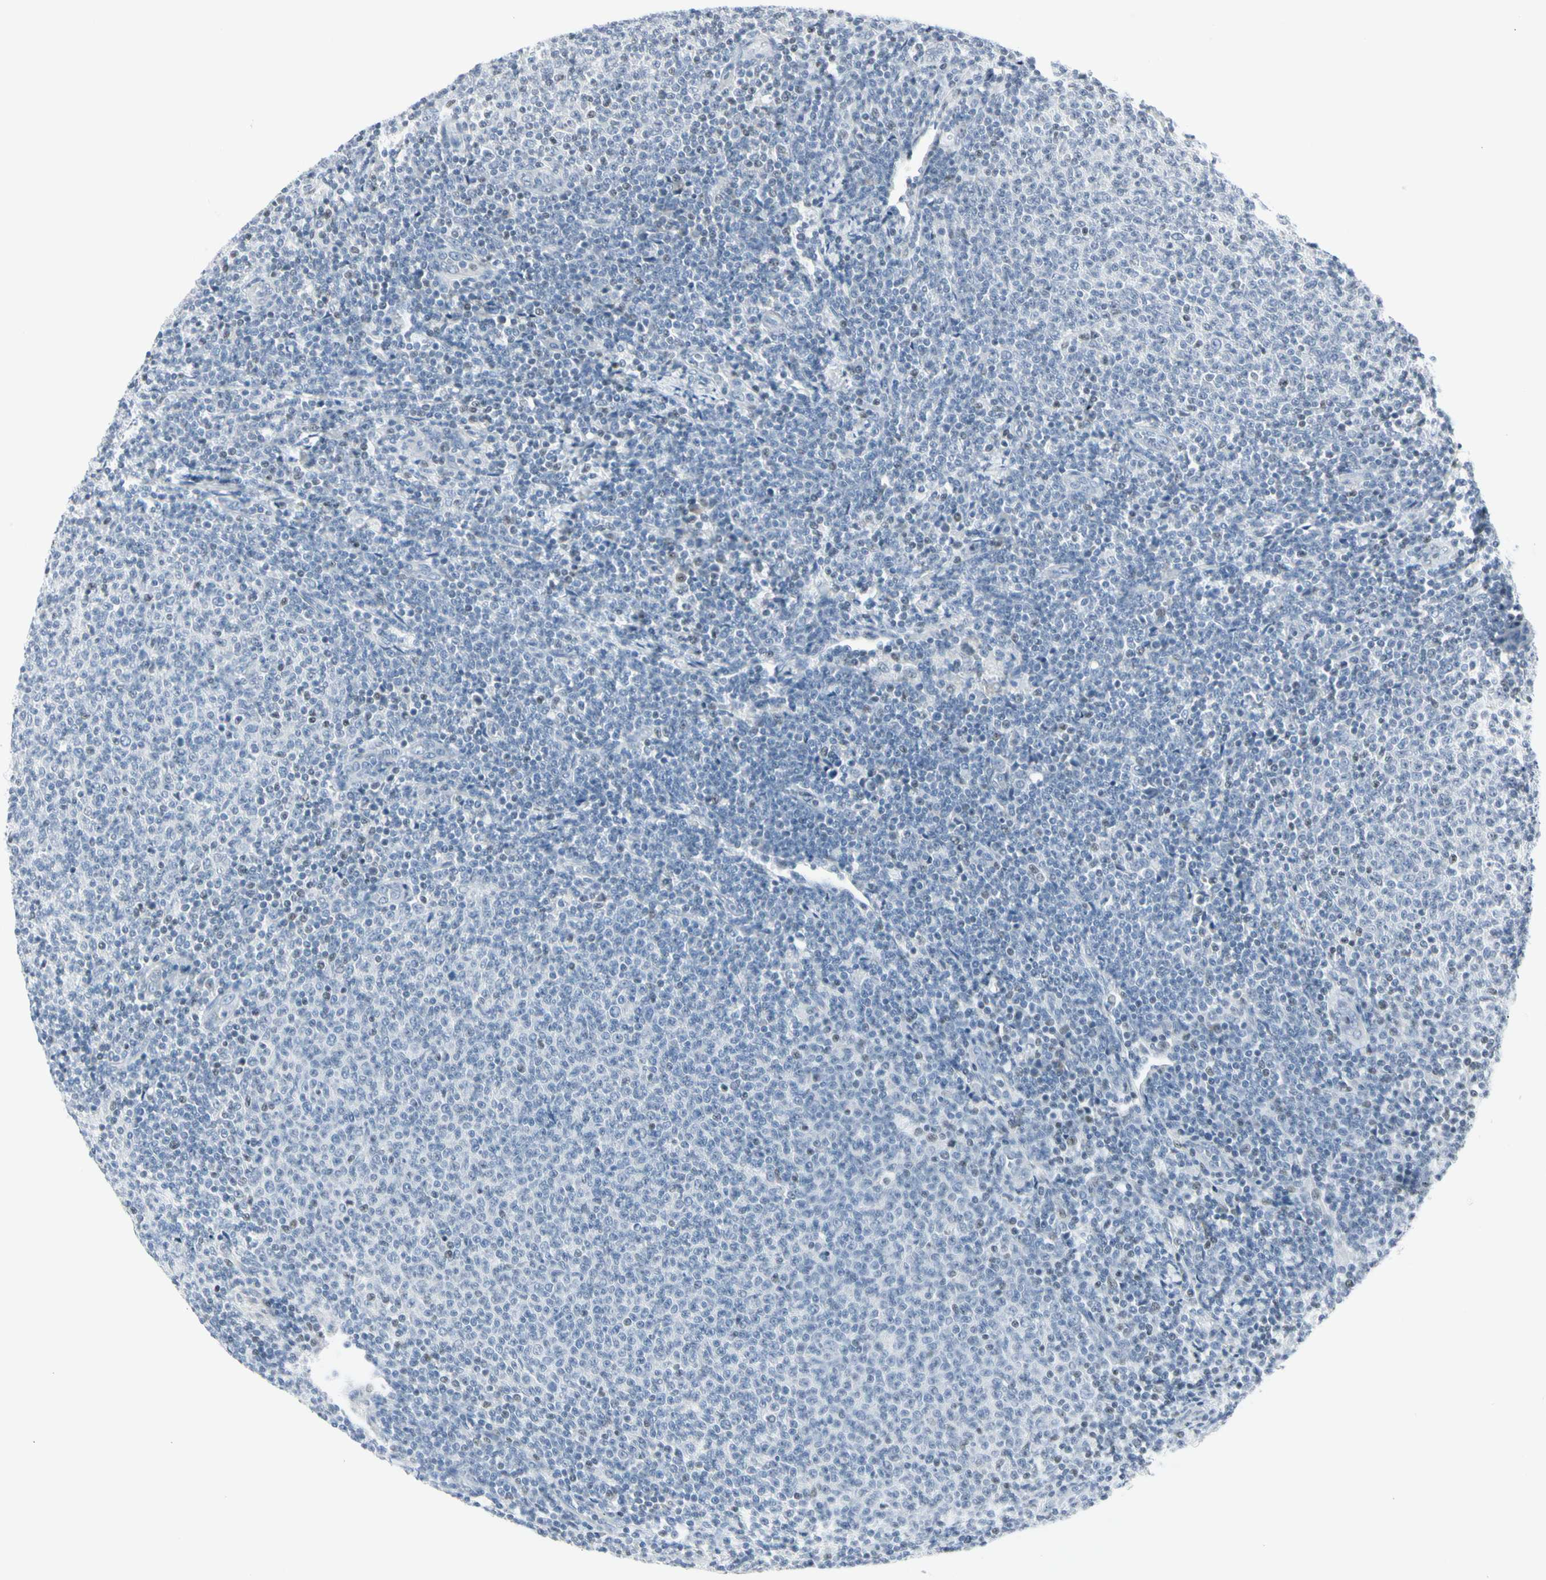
{"staining": {"intensity": "negative", "quantity": "none", "location": "none"}, "tissue": "lymphoma", "cell_type": "Tumor cells", "image_type": "cancer", "snomed": [{"axis": "morphology", "description": "Malignant lymphoma, non-Hodgkin's type, Low grade"}, {"axis": "topography", "description": "Lymph node"}], "caption": "Immunohistochemistry (IHC) image of neoplastic tissue: human lymphoma stained with DAB (3,3'-diaminobenzidine) demonstrates no significant protein positivity in tumor cells. The staining was performed using DAB to visualize the protein expression in brown, while the nuclei were stained in blue with hematoxylin (Magnification: 20x).", "gene": "ZBTB7B", "patient": {"sex": "male", "age": 66}}